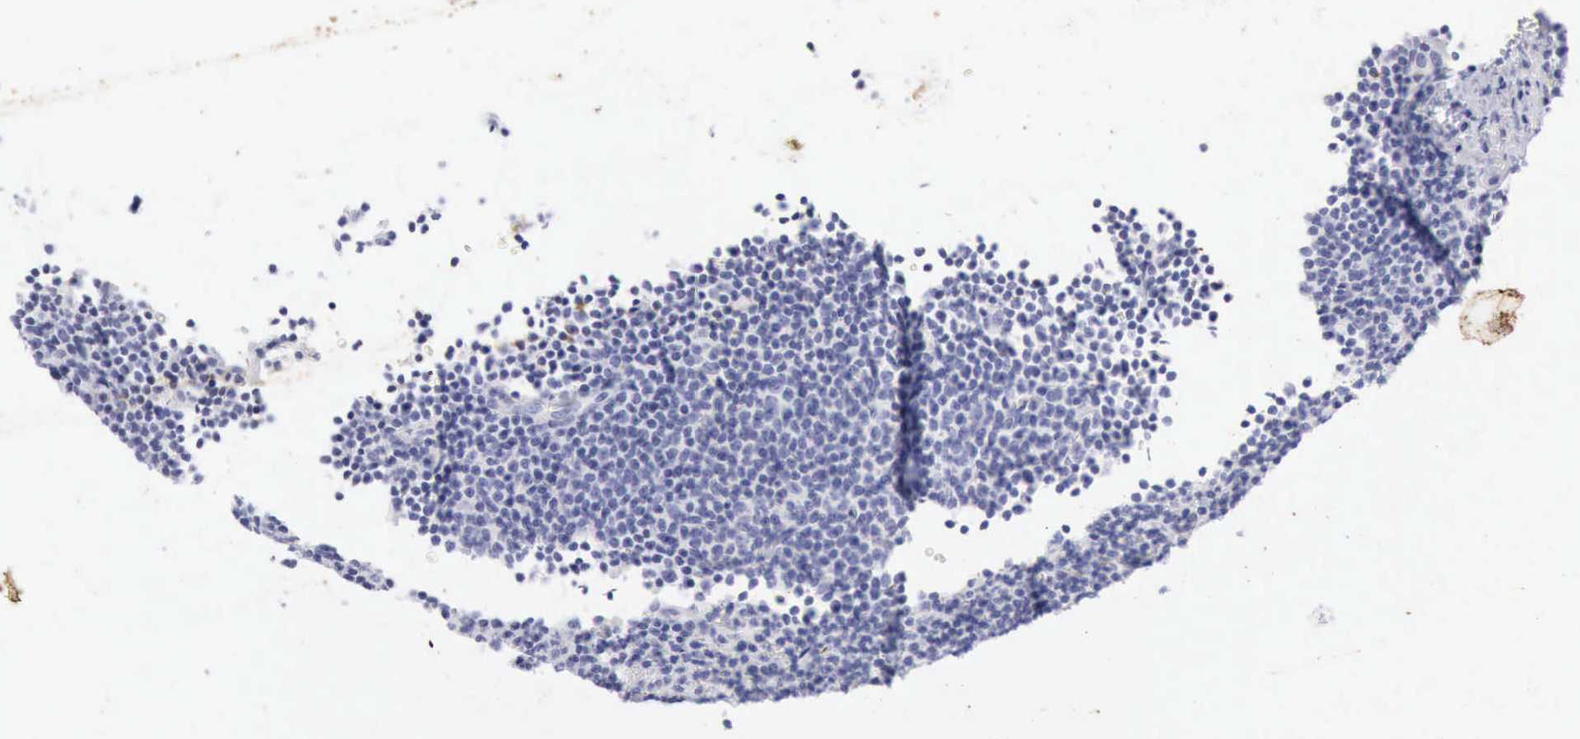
{"staining": {"intensity": "negative", "quantity": "none", "location": "none"}, "tissue": "lymphoma", "cell_type": "Tumor cells", "image_type": "cancer", "snomed": [{"axis": "morphology", "description": "Malignant lymphoma, non-Hodgkin's type, Low grade"}, {"axis": "topography", "description": "Lymph node"}], "caption": "DAB (3,3'-diaminobenzidine) immunohistochemical staining of lymphoma demonstrates no significant expression in tumor cells.", "gene": "KRT10", "patient": {"sex": "female", "age": 69}}